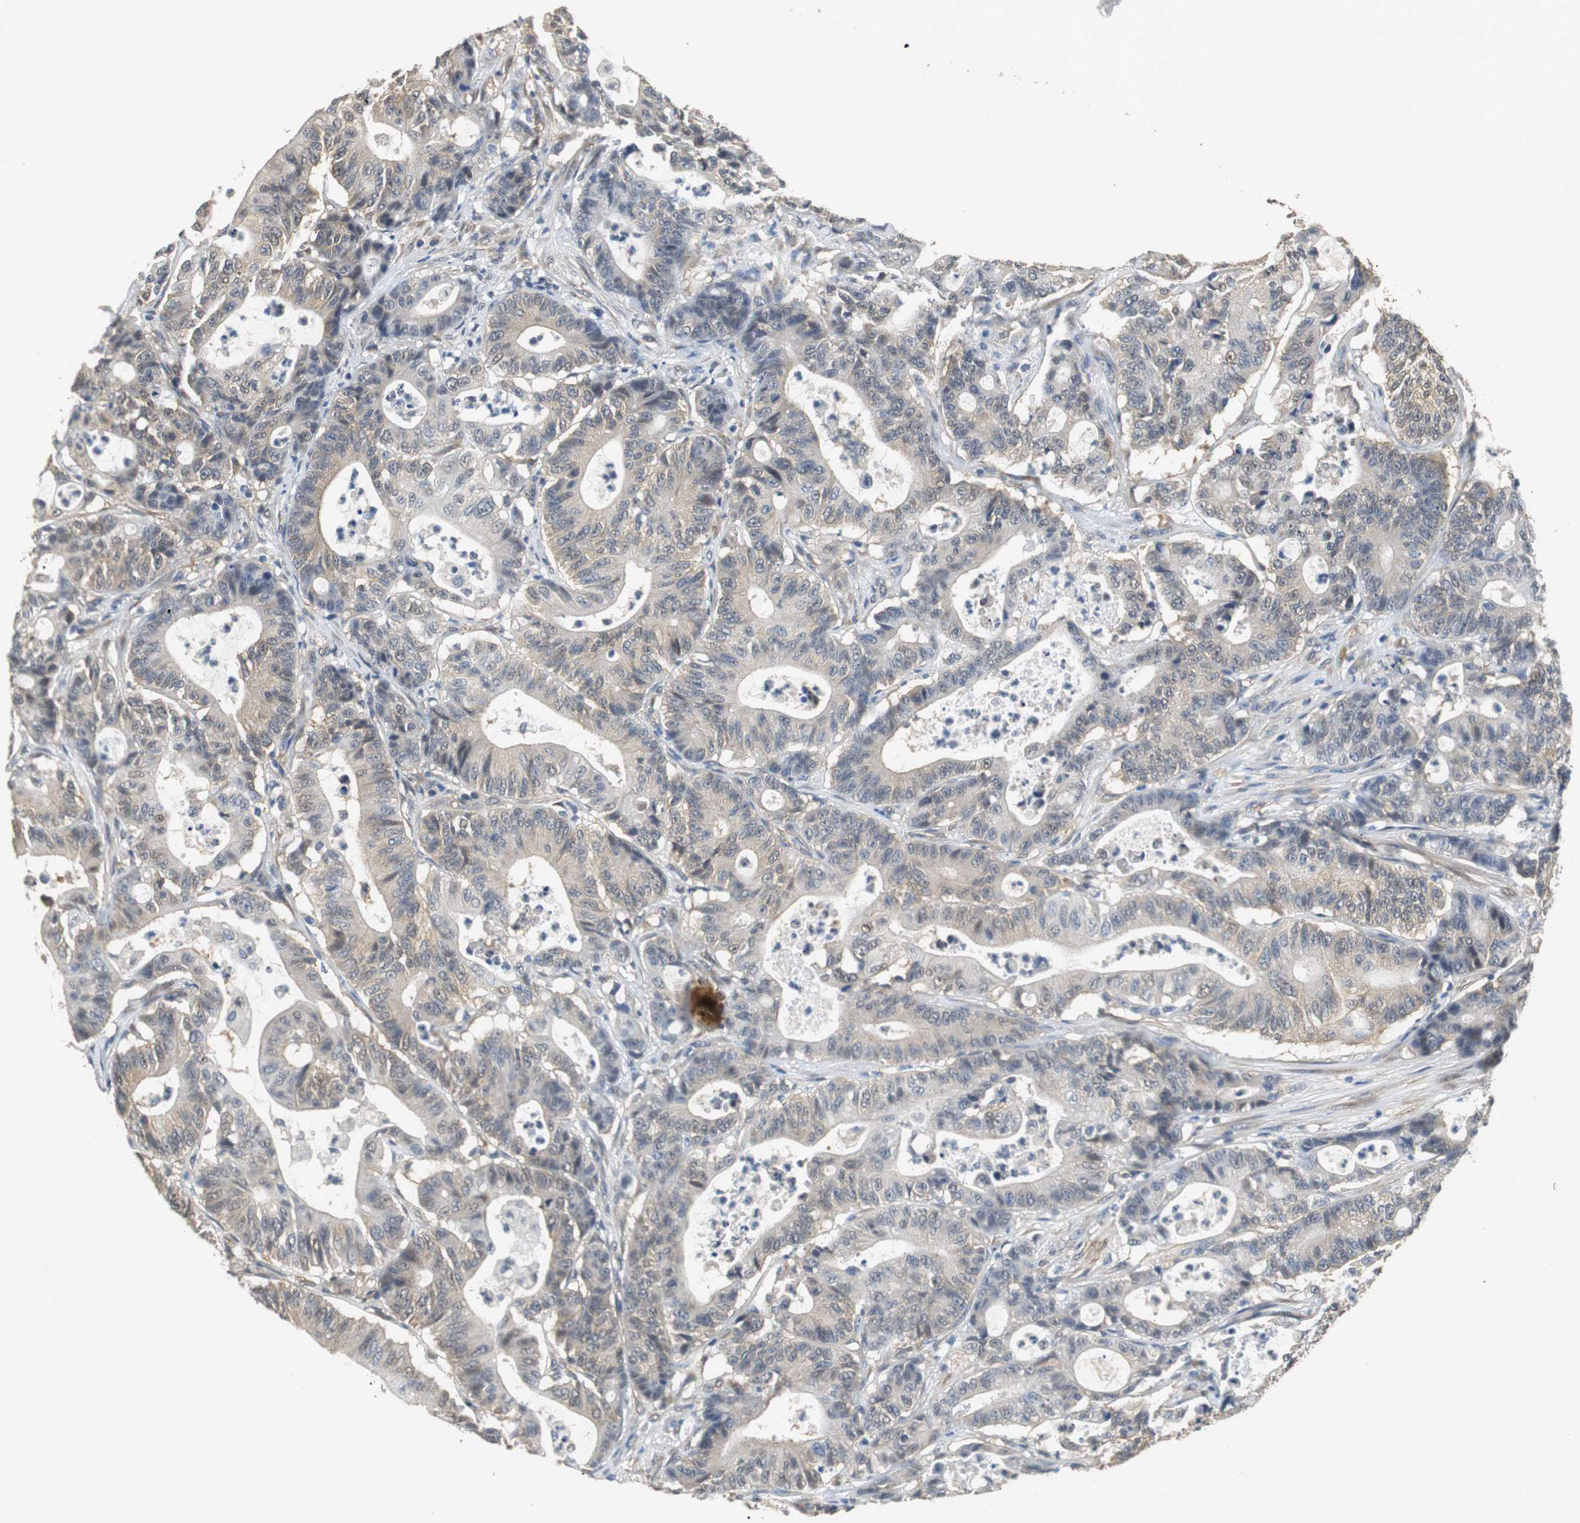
{"staining": {"intensity": "moderate", "quantity": ">75%", "location": "cytoplasmic/membranous"}, "tissue": "colorectal cancer", "cell_type": "Tumor cells", "image_type": "cancer", "snomed": [{"axis": "morphology", "description": "Adenocarcinoma, NOS"}, {"axis": "topography", "description": "Colon"}], "caption": "Immunohistochemistry of colorectal adenocarcinoma displays medium levels of moderate cytoplasmic/membranous positivity in approximately >75% of tumor cells.", "gene": "UBQLN2", "patient": {"sex": "female", "age": 84}}